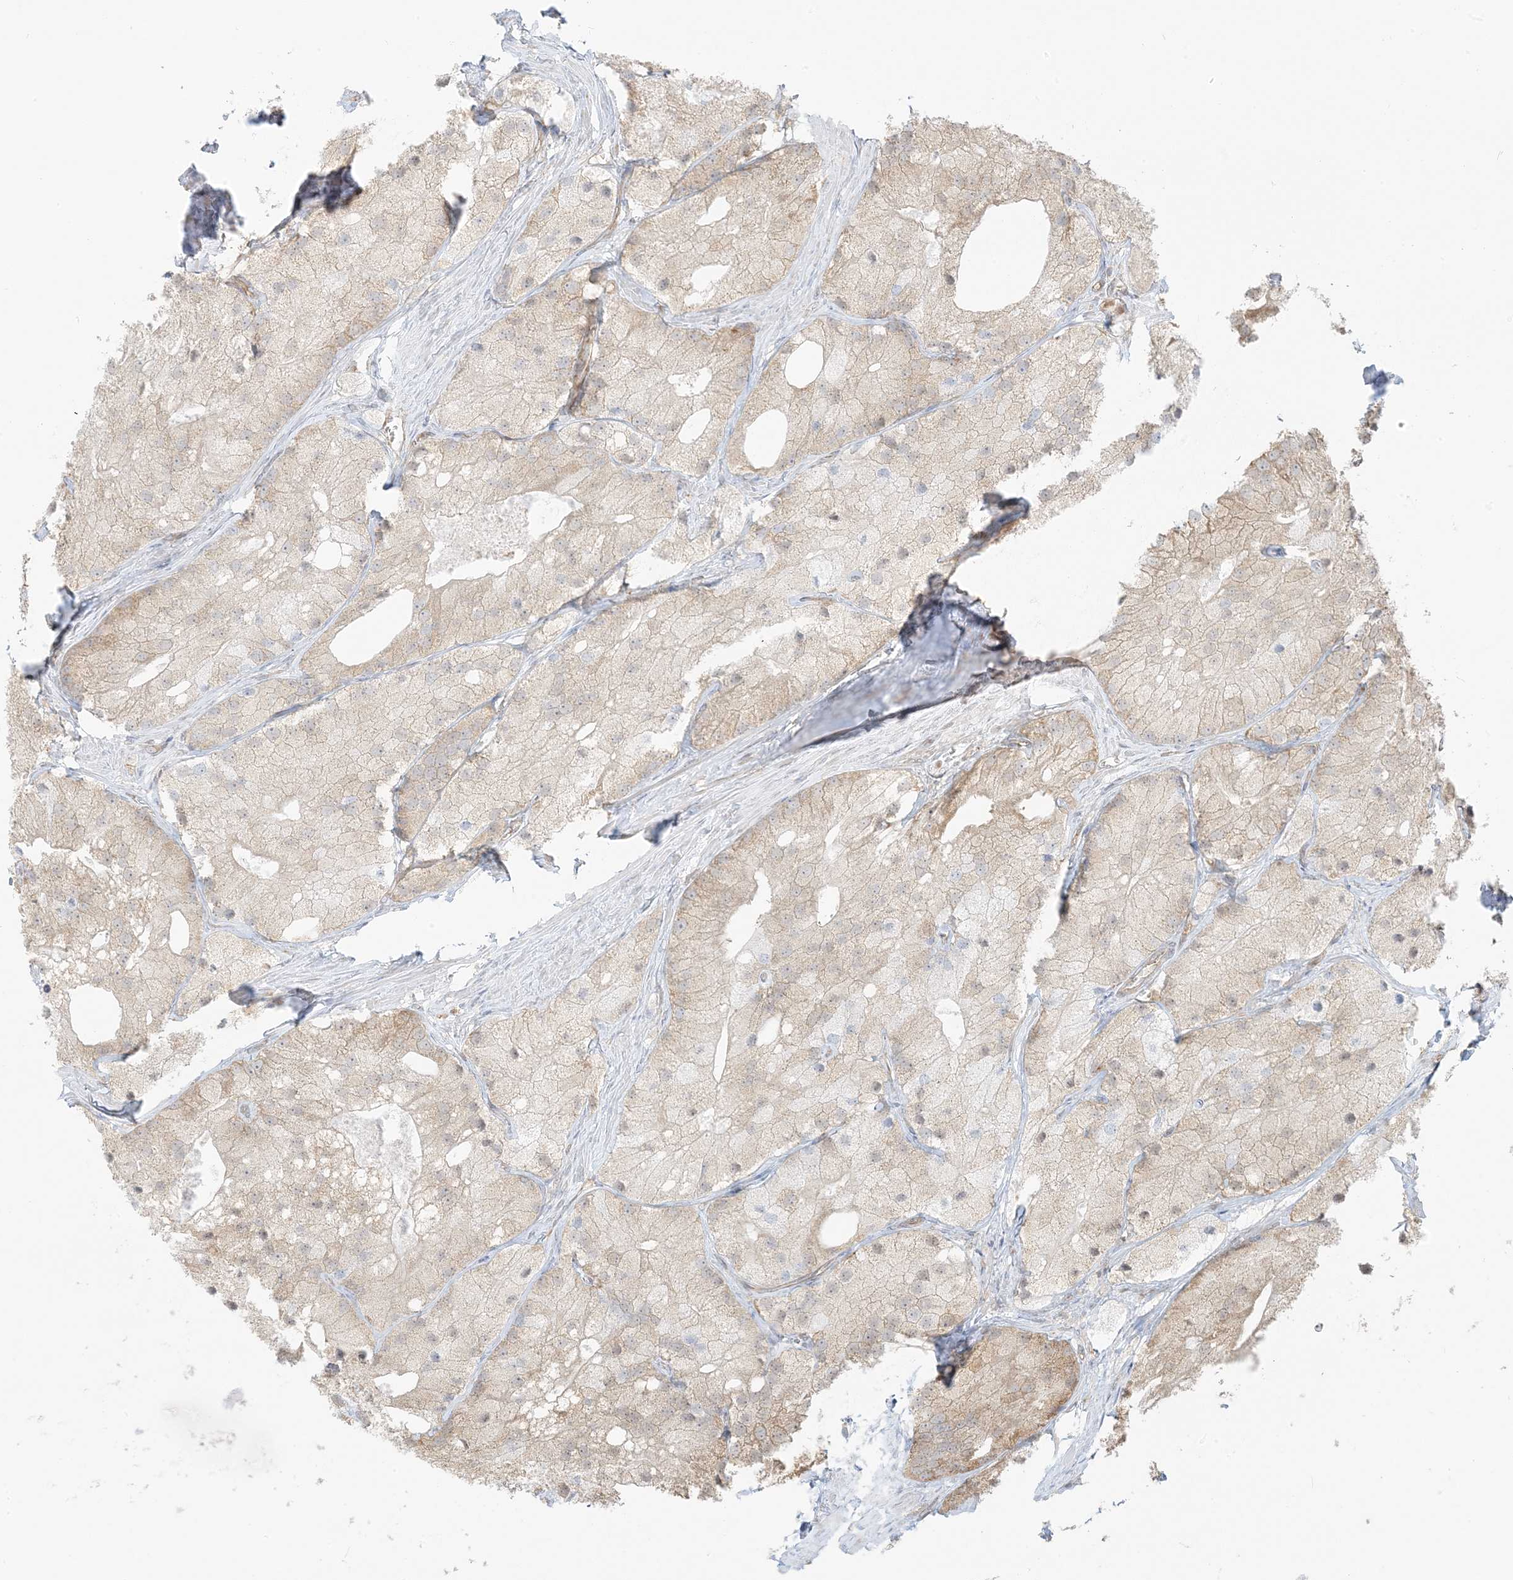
{"staining": {"intensity": "weak", "quantity": "<25%", "location": "cytoplasmic/membranous"}, "tissue": "prostate cancer", "cell_type": "Tumor cells", "image_type": "cancer", "snomed": [{"axis": "morphology", "description": "Adenocarcinoma, Low grade"}, {"axis": "topography", "description": "Prostate"}], "caption": "Micrograph shows no protein positivity in tumor cells of prostate cancer (adenocarcinoma (low-grade)) tissue. The staining is performed using DAB brown chromogen with nuclei counter-stained in using hematoxylin.", "gene": "UBAP2L", "patient": {"sex": "male", "age": 69}}